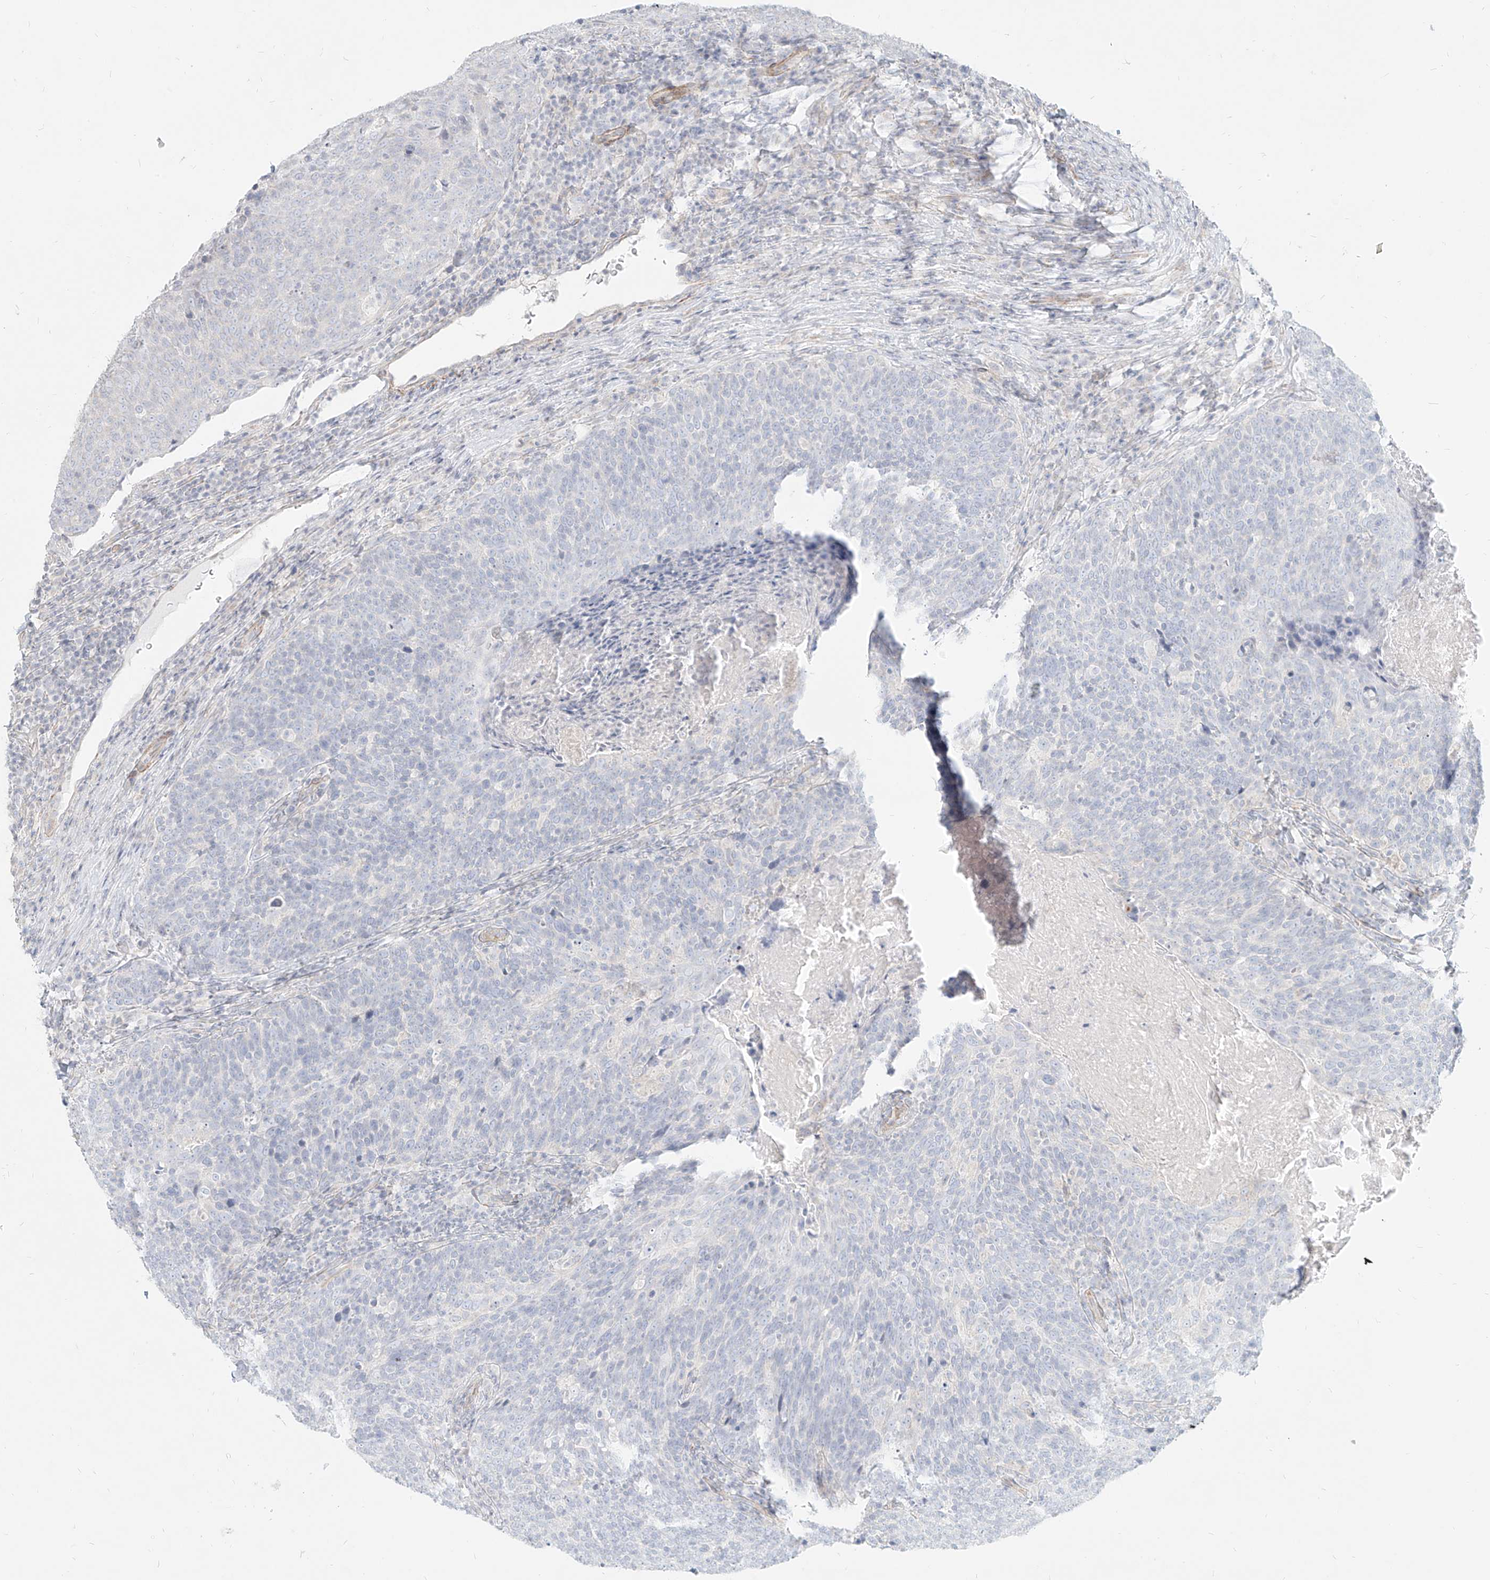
{"staining": {"intensity": "negative", "quantity": "none", "location": "none"}, "tissue": "head and neck cancer", "cell_type": "Tumor cells", "image_type": "cancer", "snomed": [{"axis": "morphology", "description": "Squamous cell carcinoma, NOS"}, {"axis": "morphology", "description": "Squamous cell carcinoma, metastatic, NOS"}, {"axis": "topography", "description": "Lymph node"}, {"axis": "topography", "description": "Head-Neck"}], "caption": "A high-resolution micrograph shows immunohistochemistry (IHC) staining of head and neck cancer, which displays no significant expression in tumor cells.", "gene": "ITPKB", "patient": {"sex": "male", "age": 62}}